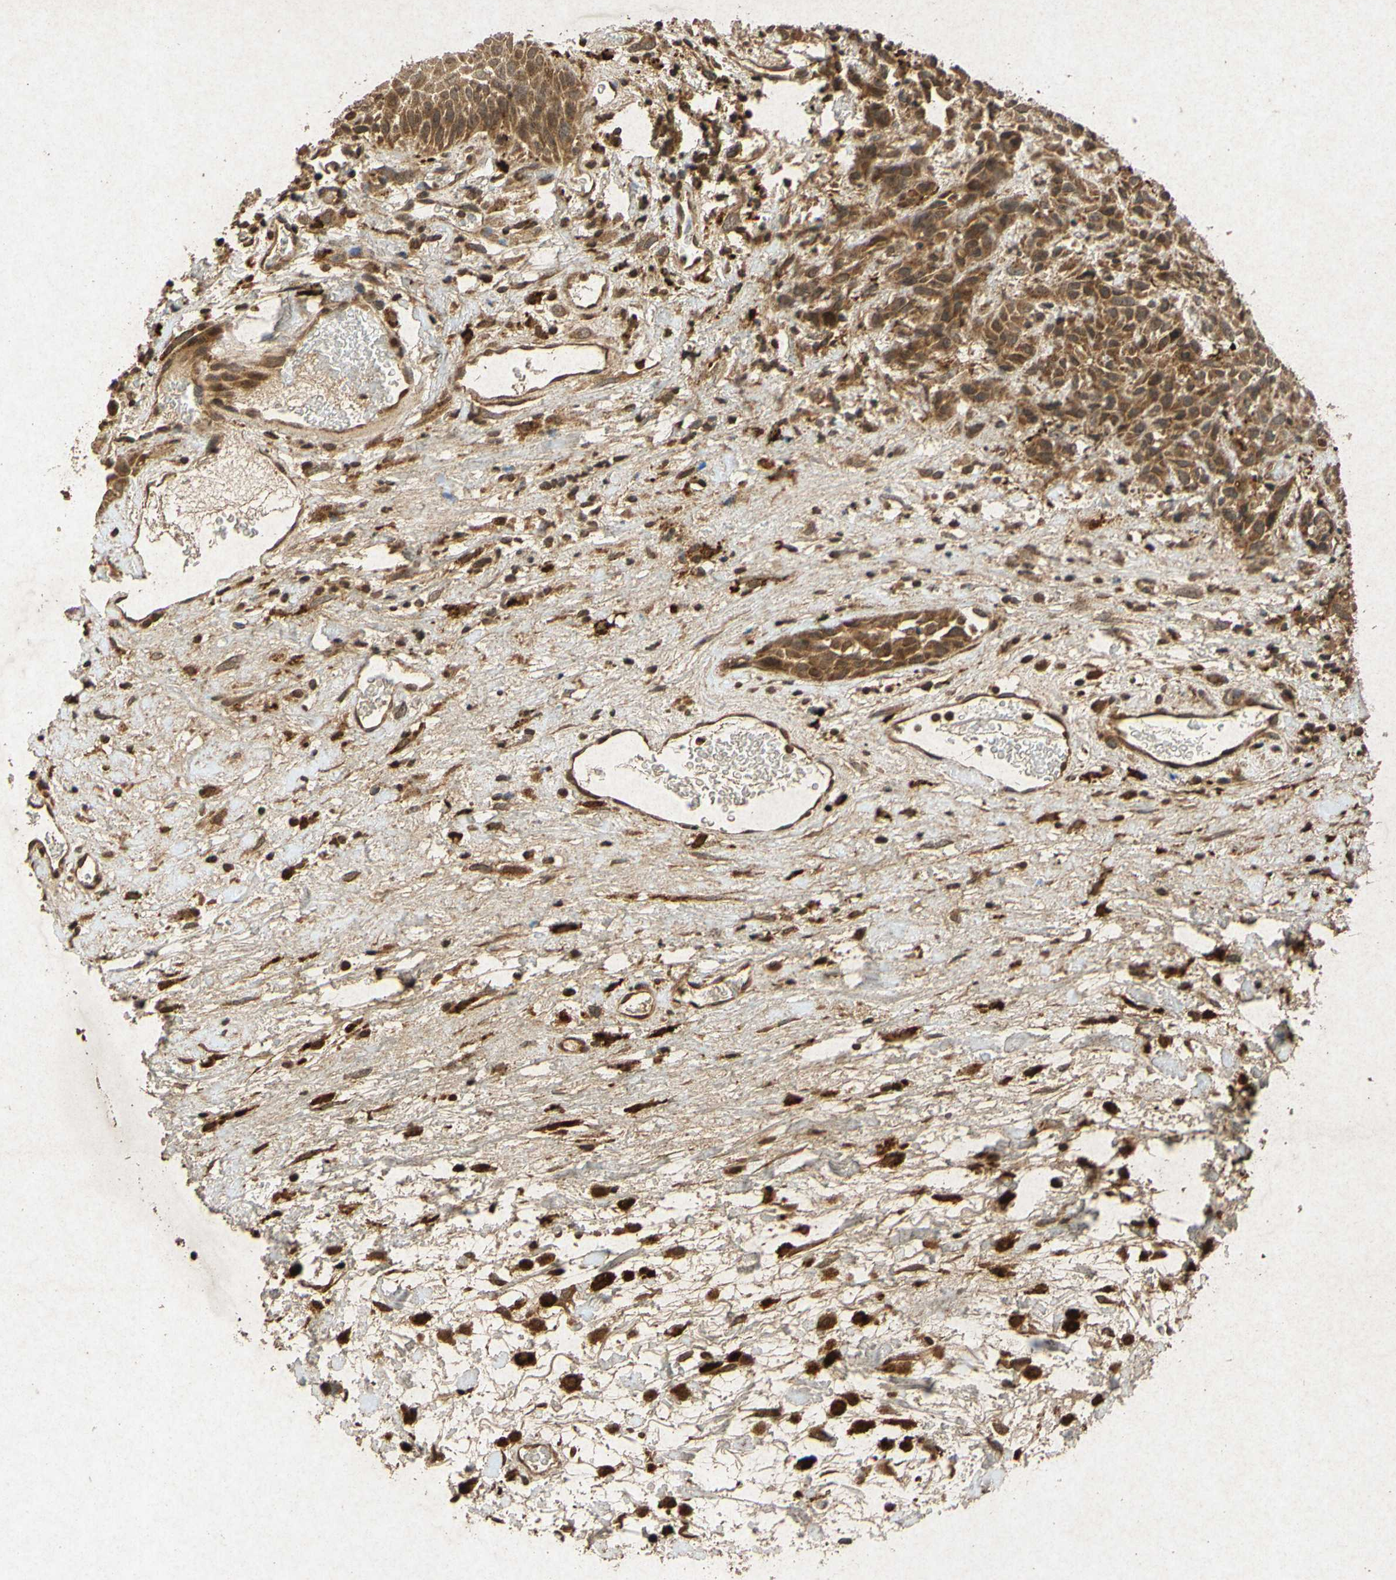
{"staining": {"intensity": "moderate", "quantity": ">75%", "location": "cytoplasmic/membranous"}, "tissue": "head and neck cancer", "cell_type": "Tumor cells", "image_type": "cancer", "snomed": [{"axis": "morphology", "description": "Normal tissue, NOS"}, {"axis": "morphology", "description": "Squamous cell carcinoma, NOS"}, {"axis": "topography", "description": "Cartilage tissue"}, {"axis": "topography", "description": "Head-Neck"}], "caption": "Immunohistochemistry image of human head and neck squamous cell carcinoma stained for a protein (brown), which displays medium levels of moderate cytoplasmic/membranous positivity in approximately >75% of tumor cells.", "gene": "ATP6V1H", "patient": {"sex": "male", "age": 62}}